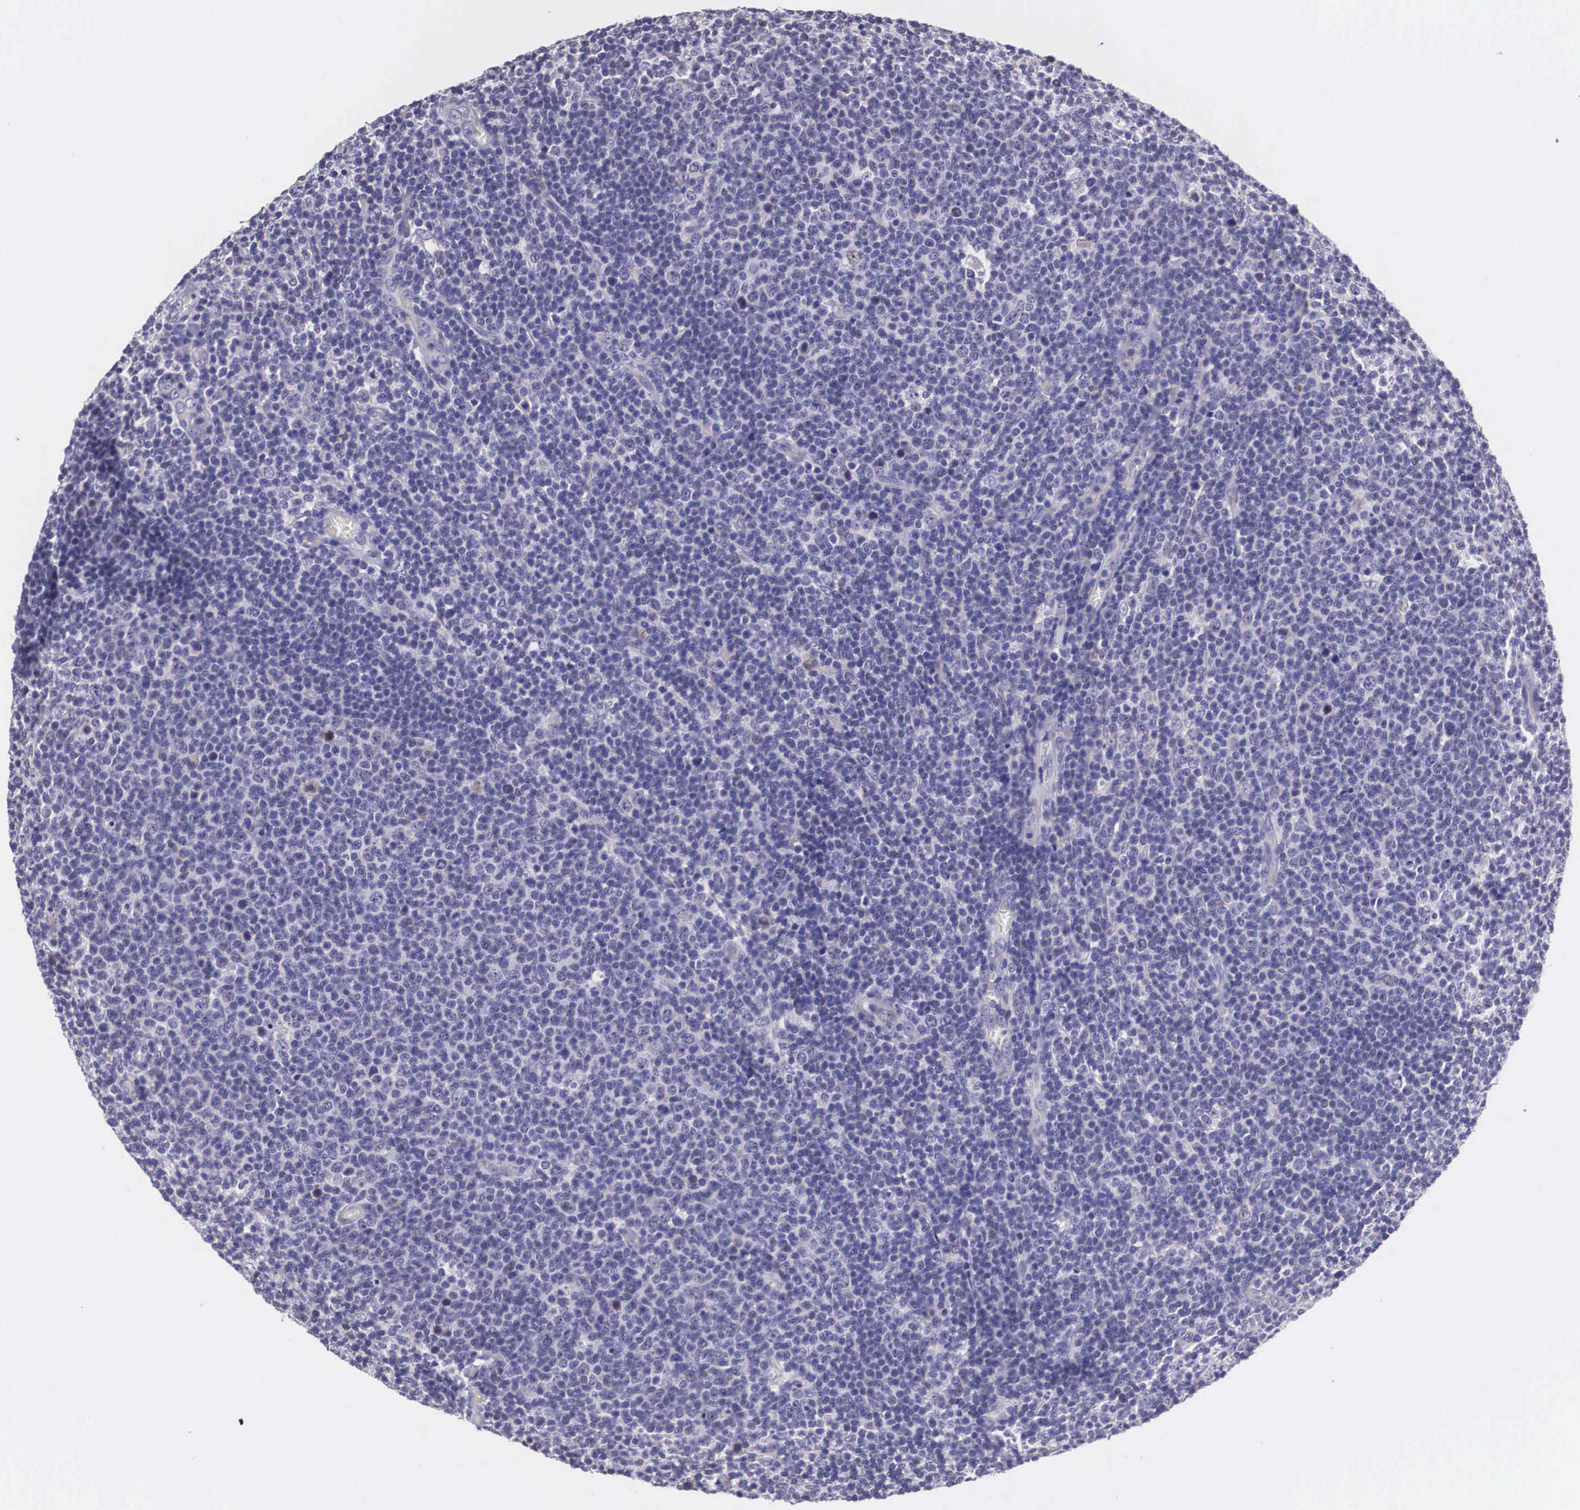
{"staining": {"intensity": "negative", "quantity": "none", "location": "none"}, "tissue": "lymphoma", "cell_type": "Tumor cells", "image_type": "cancer", "snomed": [{"axis": "morphology", "description": "Malignant lymphoma, non-Hodgkin's type, Low grade"}, {"axis": "topography", "description": "Lymph node"}], "caption": "Histopathology image shows no protein staining in tumor cells of lymphoma tissue.", "gene": "ARG2", "patient": {"sex": "male", "age": 74}}